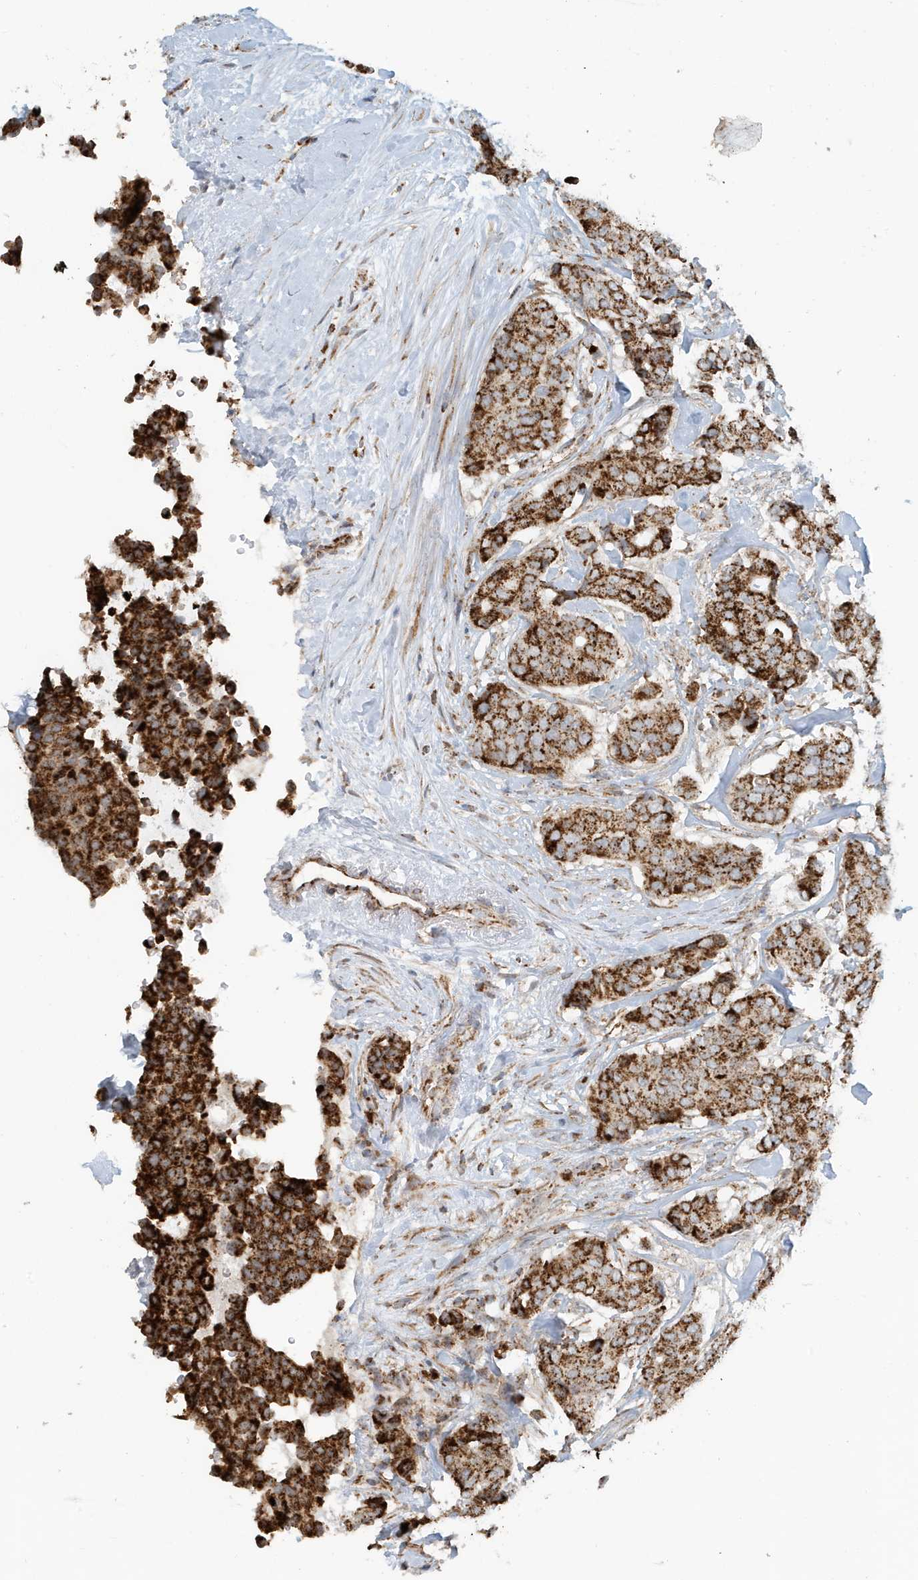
{"staining": {"intensity": "strong", "quantity": ">75%", "location": "cytoplasmic/membranous"}, "tissue": "breast cancer", "cell_type": "Tumor cells", "image_type": "cancer", "snomed": [{"axis": "morphology", "description": "Duct carcinoma"}, {"axis": "topography", "description": "Breast"}], "caption": "DAB (3,3'-diaminobenzidine) immunohistochemical staining of human breast invasive ductal carcinoma demonstrates strong cytoplasmic/membranous protein staining in approximately >75% of tumor cells.", "gene": "MAN1A1", "patient": {"sex": "female", "age": 75}}